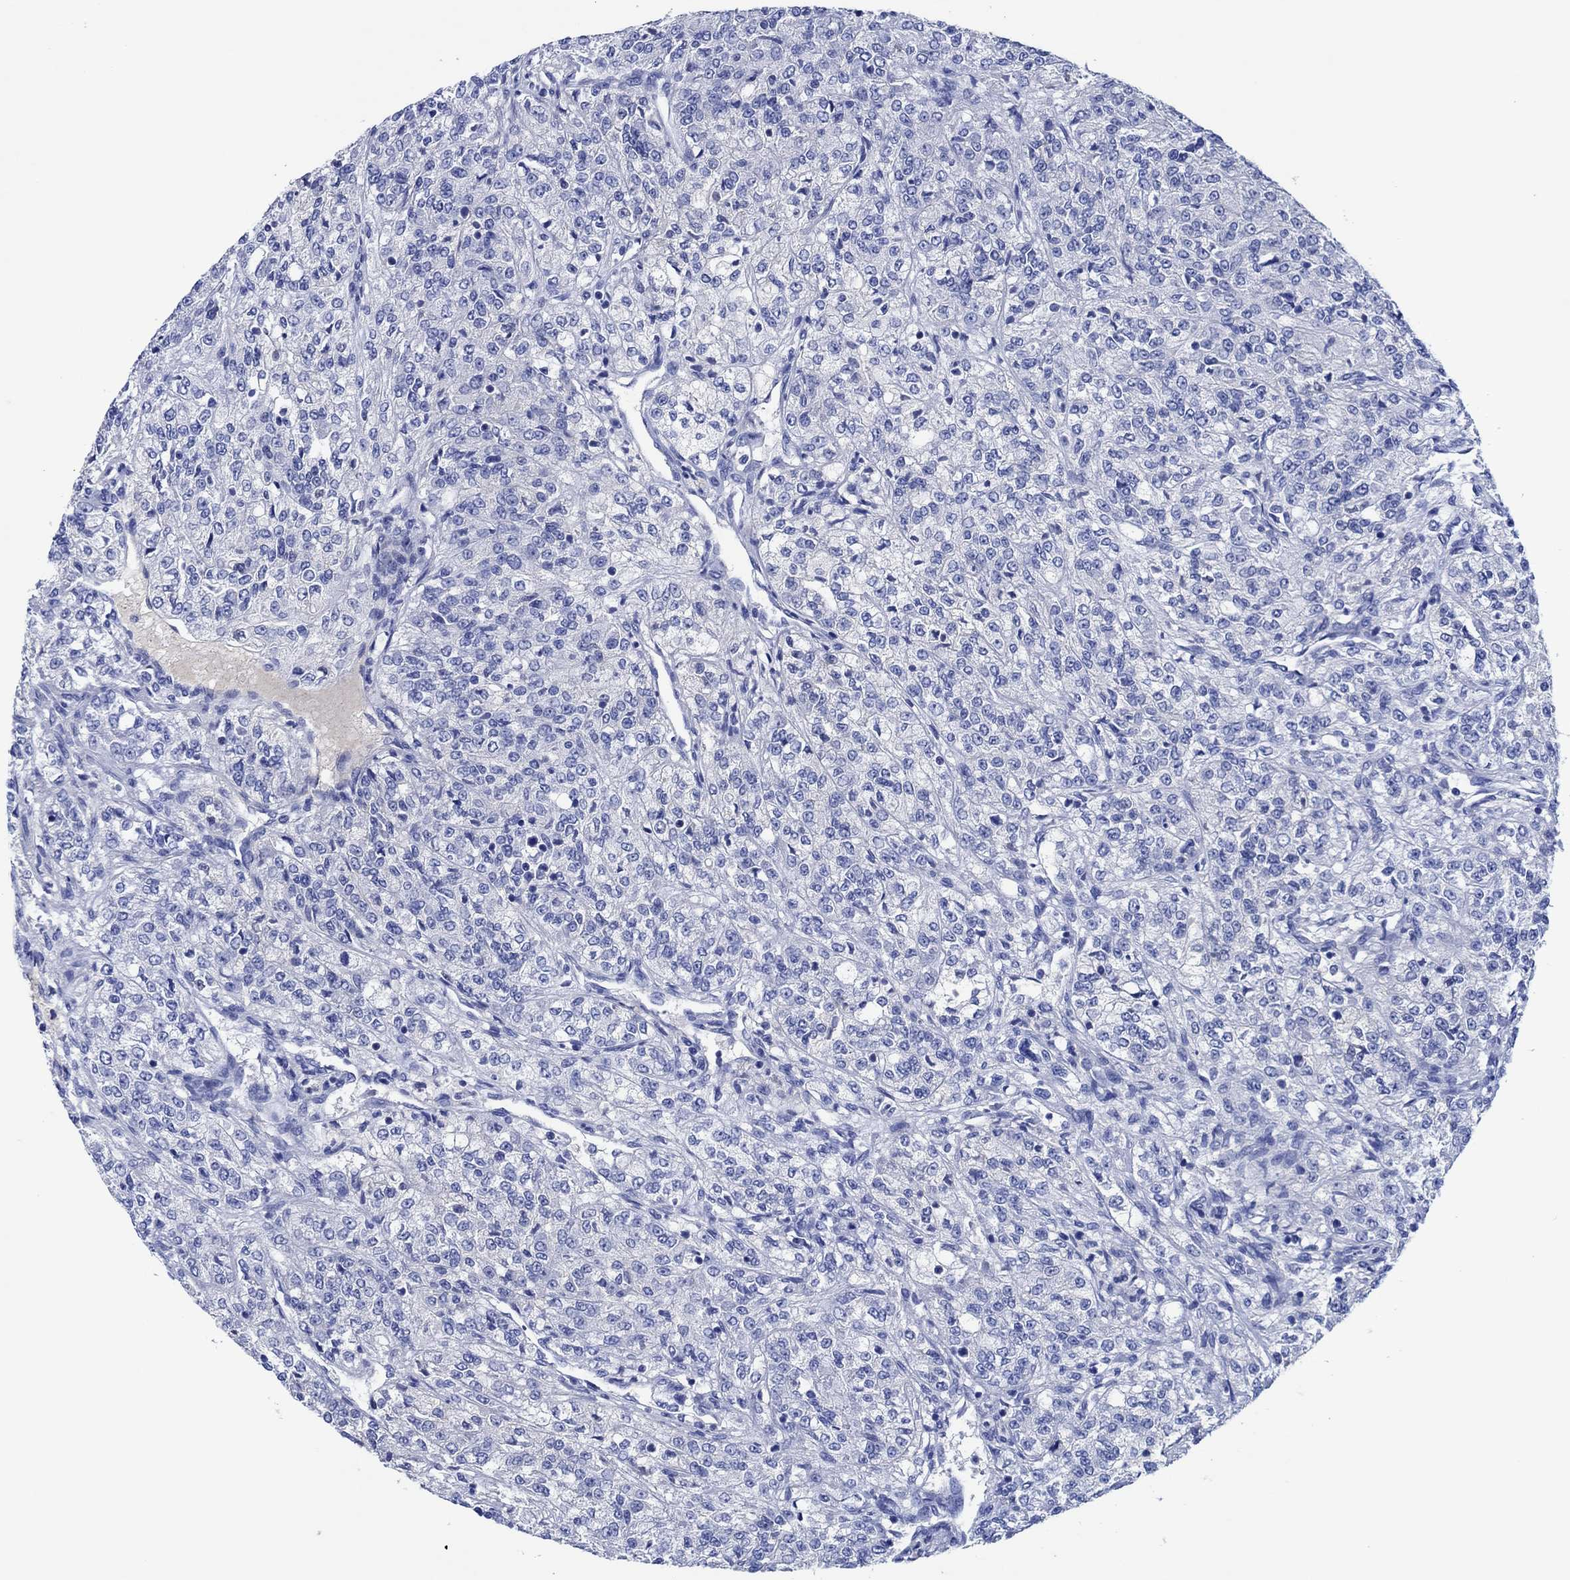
{"staining": {"intensity": "negative", "quantity": "none", "location": "none"}, "tissue": "renal cancer", "cell_type": "Tumor cells", "image_type": "cancer", "snomed": [{"axis": "morphology", "description": "Adenocarcinoma, NOS"}, {"axis": "topography", "description": "Kidney"}], "caption": "Renal cancer was stained to show a protein in brown. There is no significant positivity in tumor cells.", "gene": "CPNE6", "patient": {"sex": "female", "age": 63}}